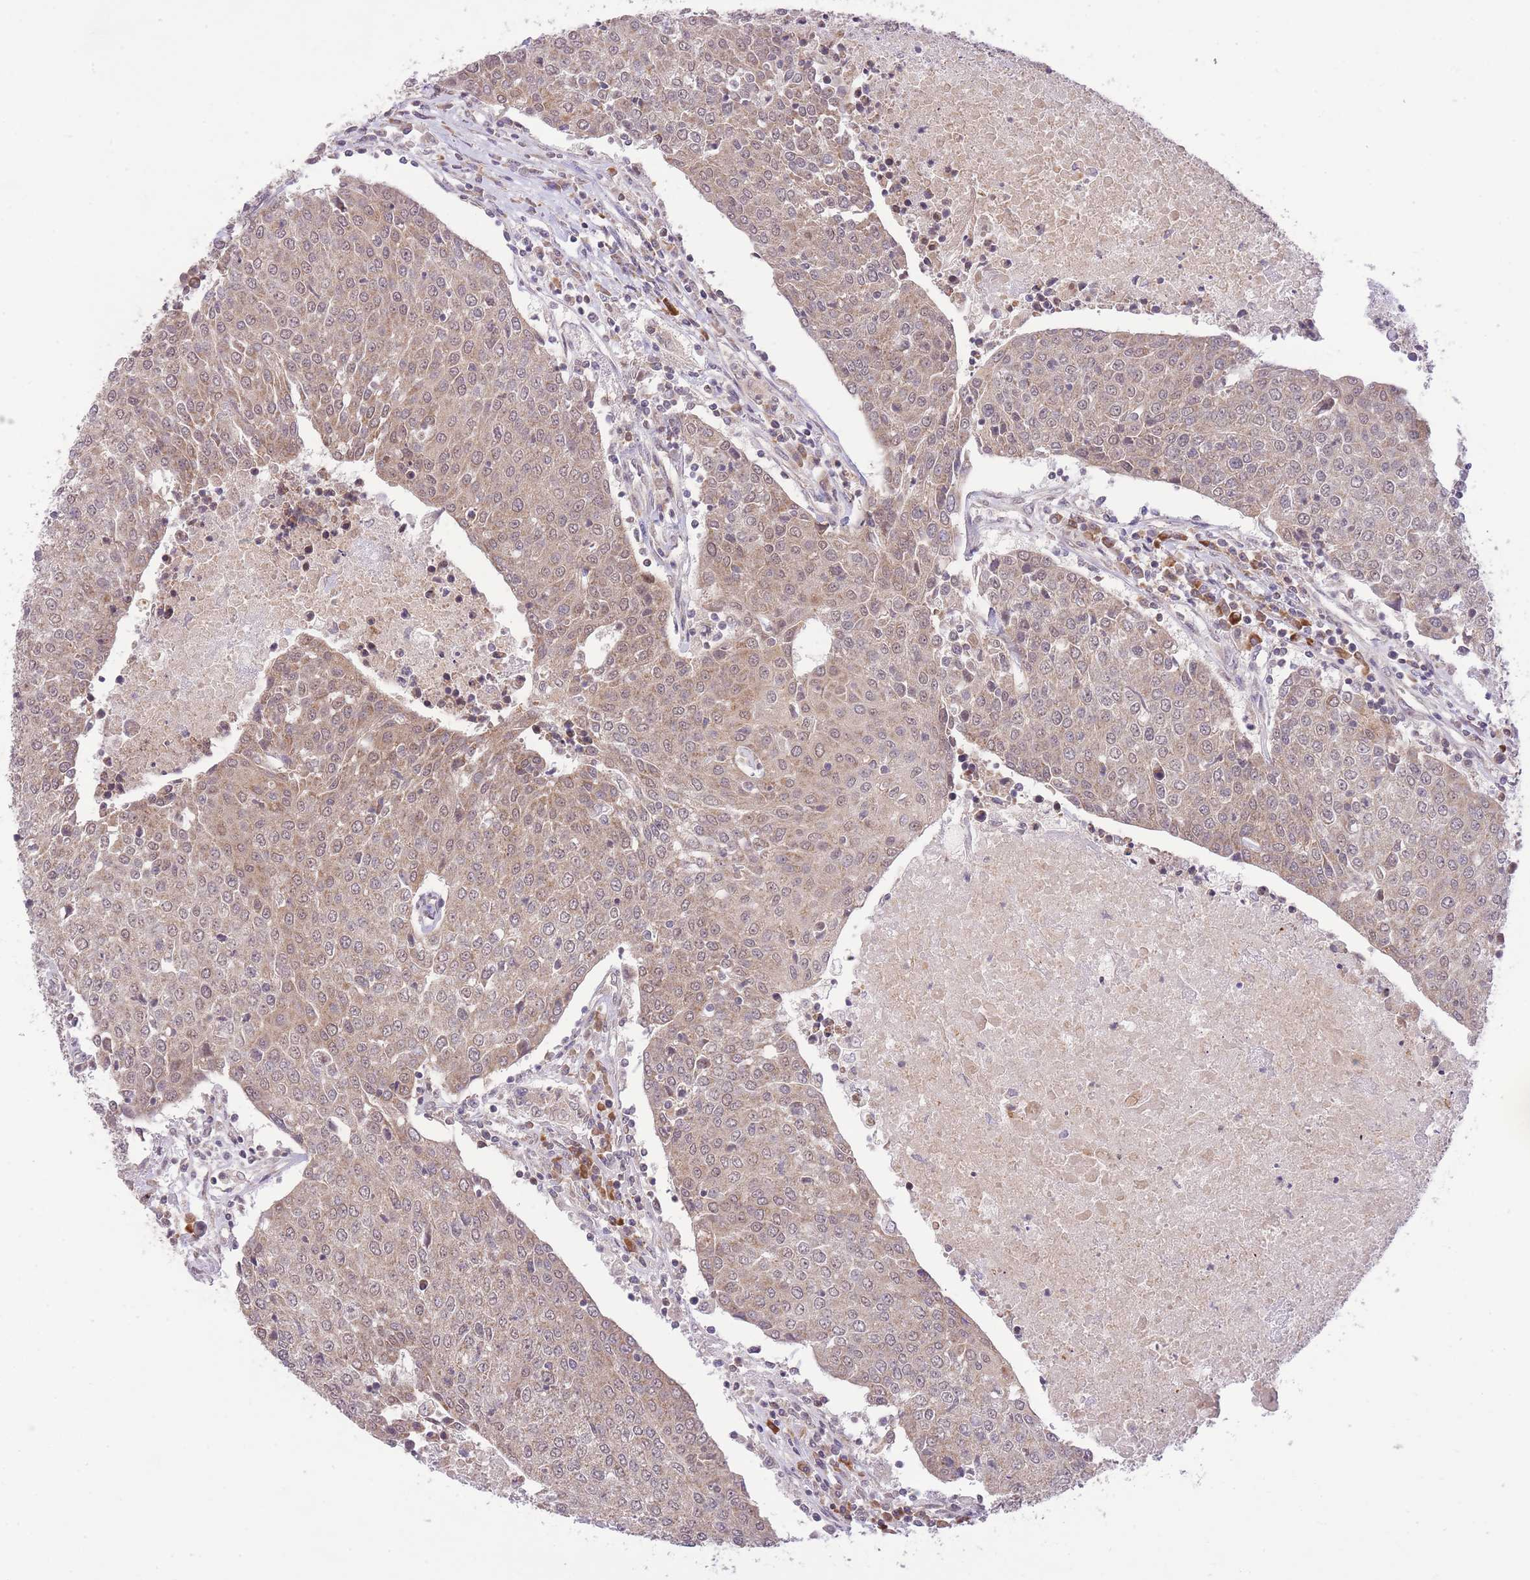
{"staining": {"intensity": "weak", "quantity": ">75%", "location": "cytoplasmic/membranous,nuclear"}, "tissue": "urothelial cancer", "cell_type": "Tumor cells", "image_type": "cancer", "snomed": [{"axis": "morphology", "description": "Urothelial carcinoma, High grade"}, {"axis": "topography", "description": "Urinary bladder"}], "caption": "Tumor cells display low levels of weak cytoplasmic/membranous and nuclear expression in about >75% of cells in human urothelial cancer.", "gene": "ELOA2", "patient": {"sex": "female", "age": 85}}